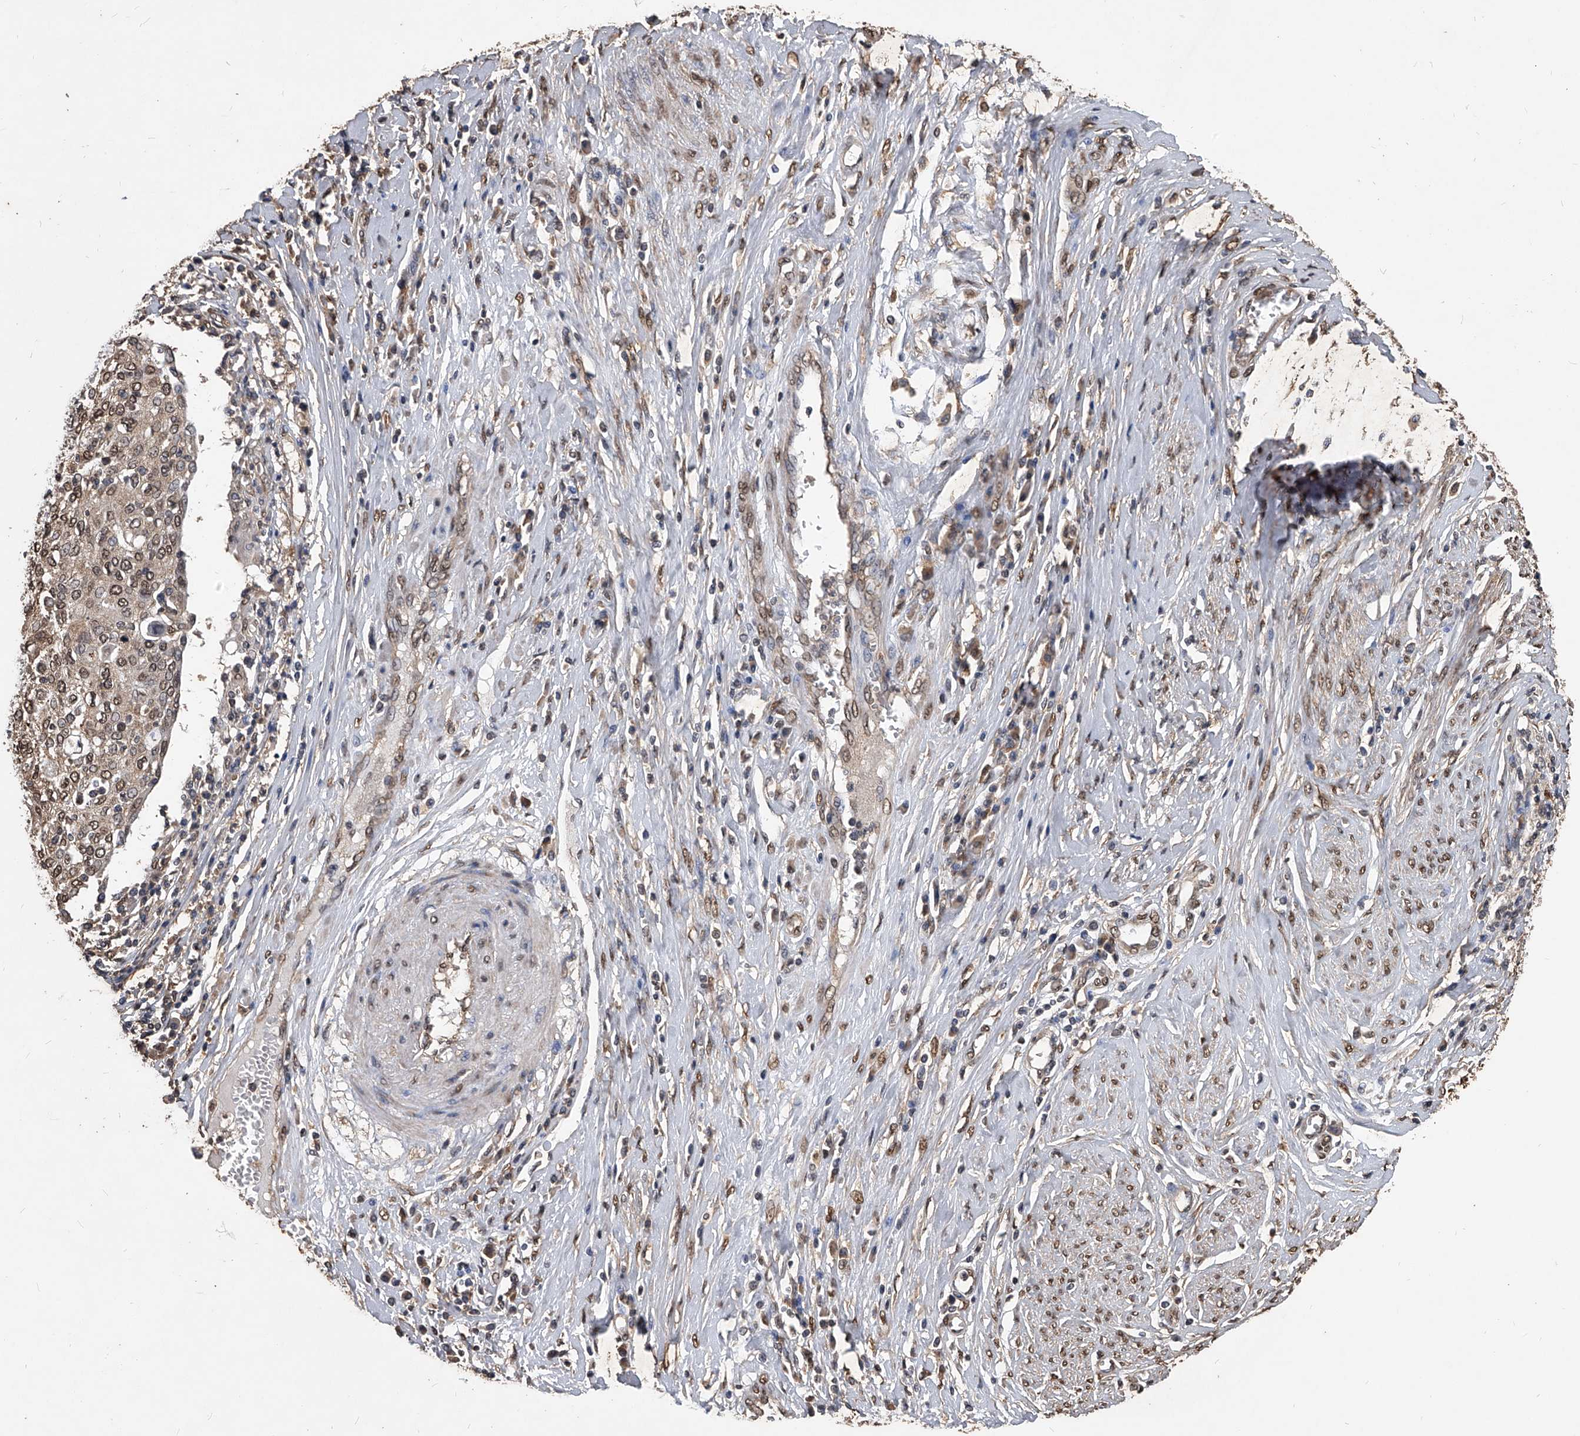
{"staining": {"intensity": "moderate", "quantity": ">75%", "location": "nuclear"}, "tissue": "cervical cancer", "cell_type": "Tumor cells", "image_type": "cancer", "snomed": [{"axis": "morphology", "description": "Squamous cell carcinoma, NOS"}, {"axis": "topography", "description": "Cervix"}], "caption": "Immunohistochemistry (IHC) micrograph of neoplastic tissue: human cervical squamous cell carcinoma stained using immunohistochemistry displays medium levels of moderate protein expression localized specifically in the nuclear of tumor cells, appearing as a nuclear brown color.", "gene": "FBXL4", "patient": {"sex": "female", "age": 40}}